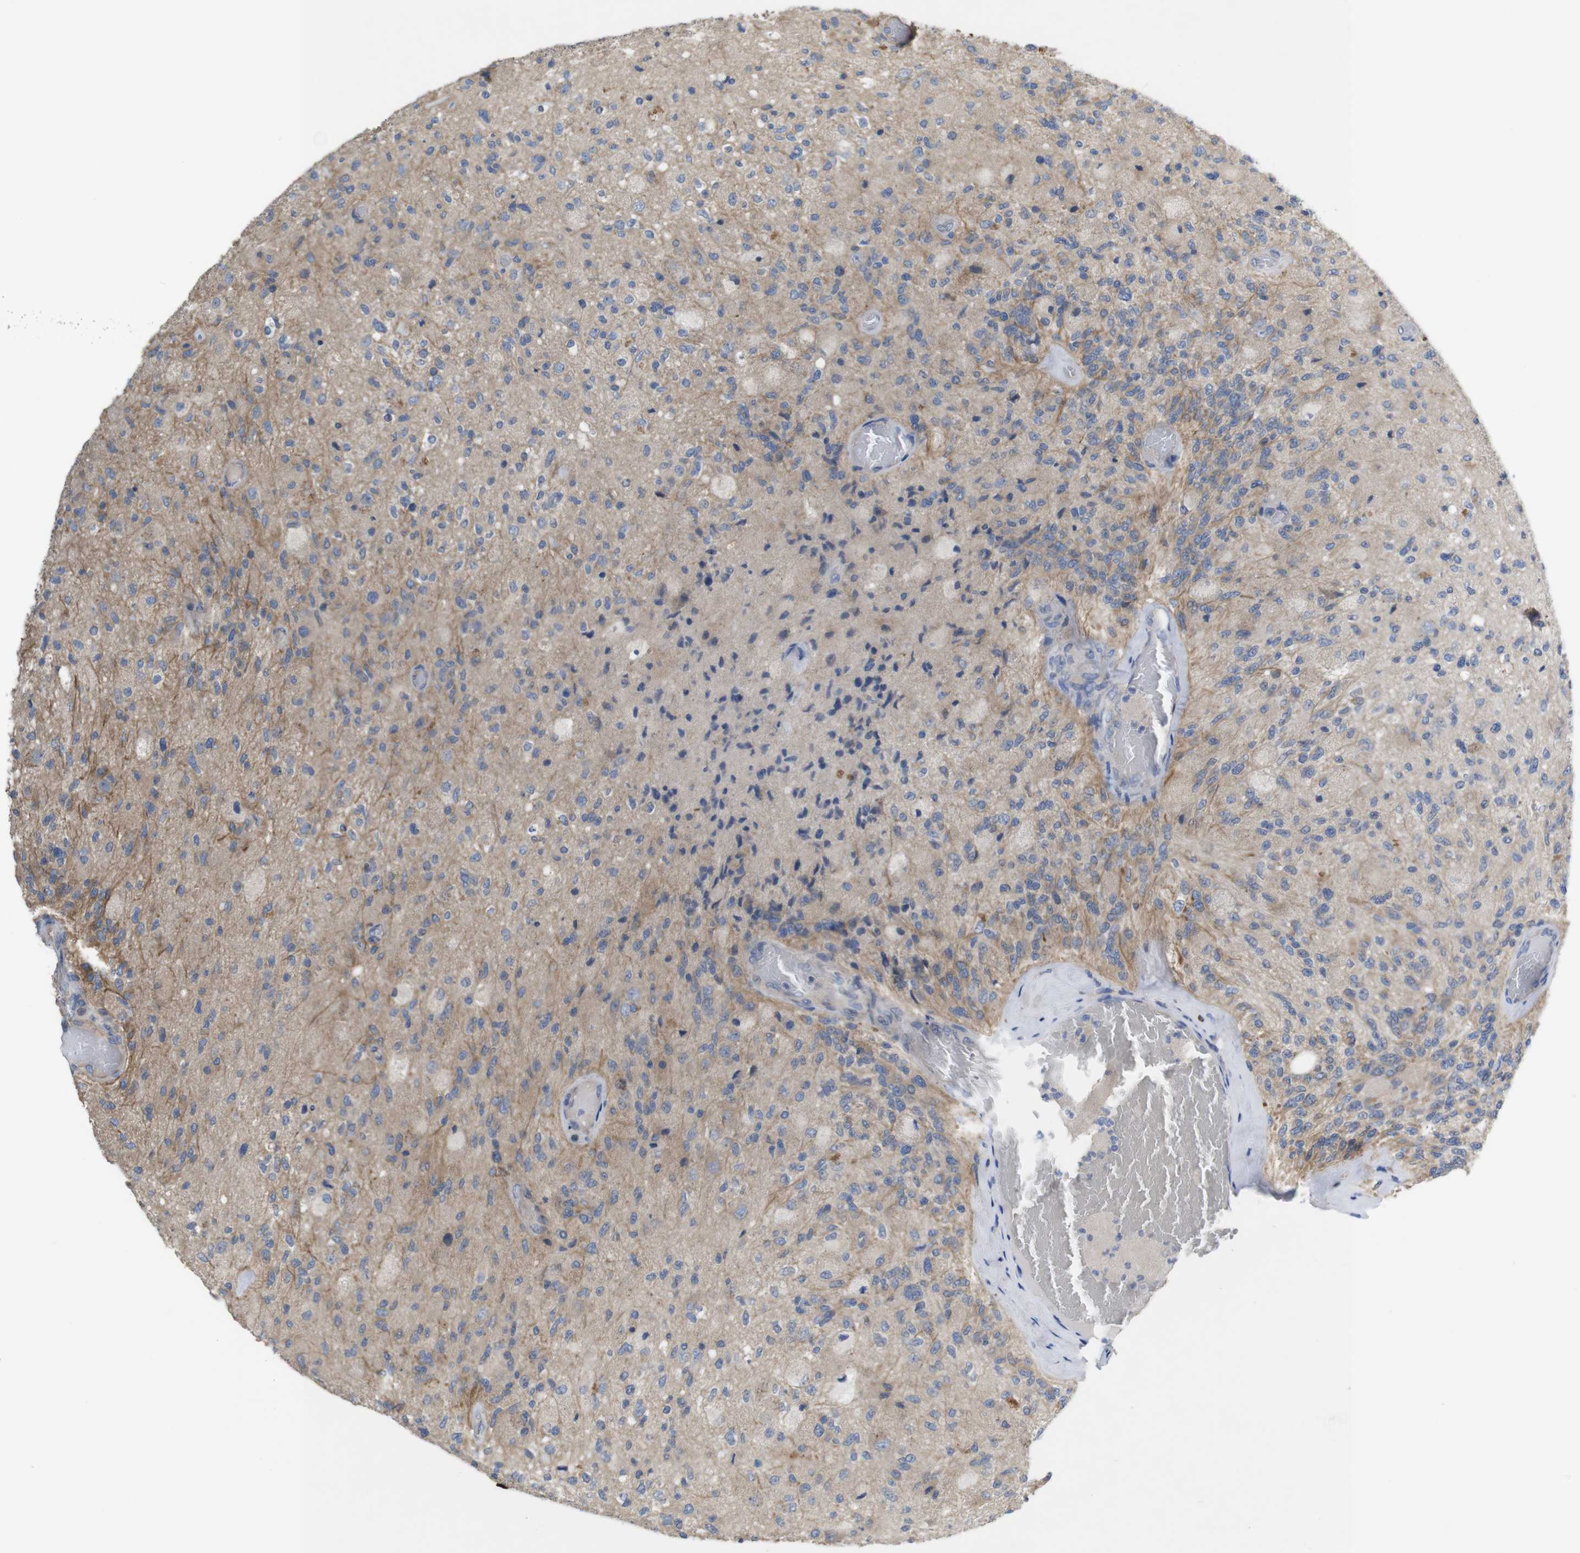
{"staining": {"intensity": "moderate", "quantity": "<25%", "location": "cytoplasmic/membranous"}, "tissue": "glioma", "cell_type": "Tumor cells", "image_type": "cancer", "snomed": [{"axis": "morphology", "description": "Normal tissue, NOS"}, {"axis": "morphology", "description": "Glioma, malignant, High grade"}, {"axis": "topography", "description": "Cerebral cortex"}], "caption": "Immunohistochemical staining of human high-grade glioma (malignant) exhibits moderate cytoplasmic/membranous protein expression in about <25% of tumor cells.", "gene": "KIDINS220", "patient": {"sex": "male", "age": 77}}